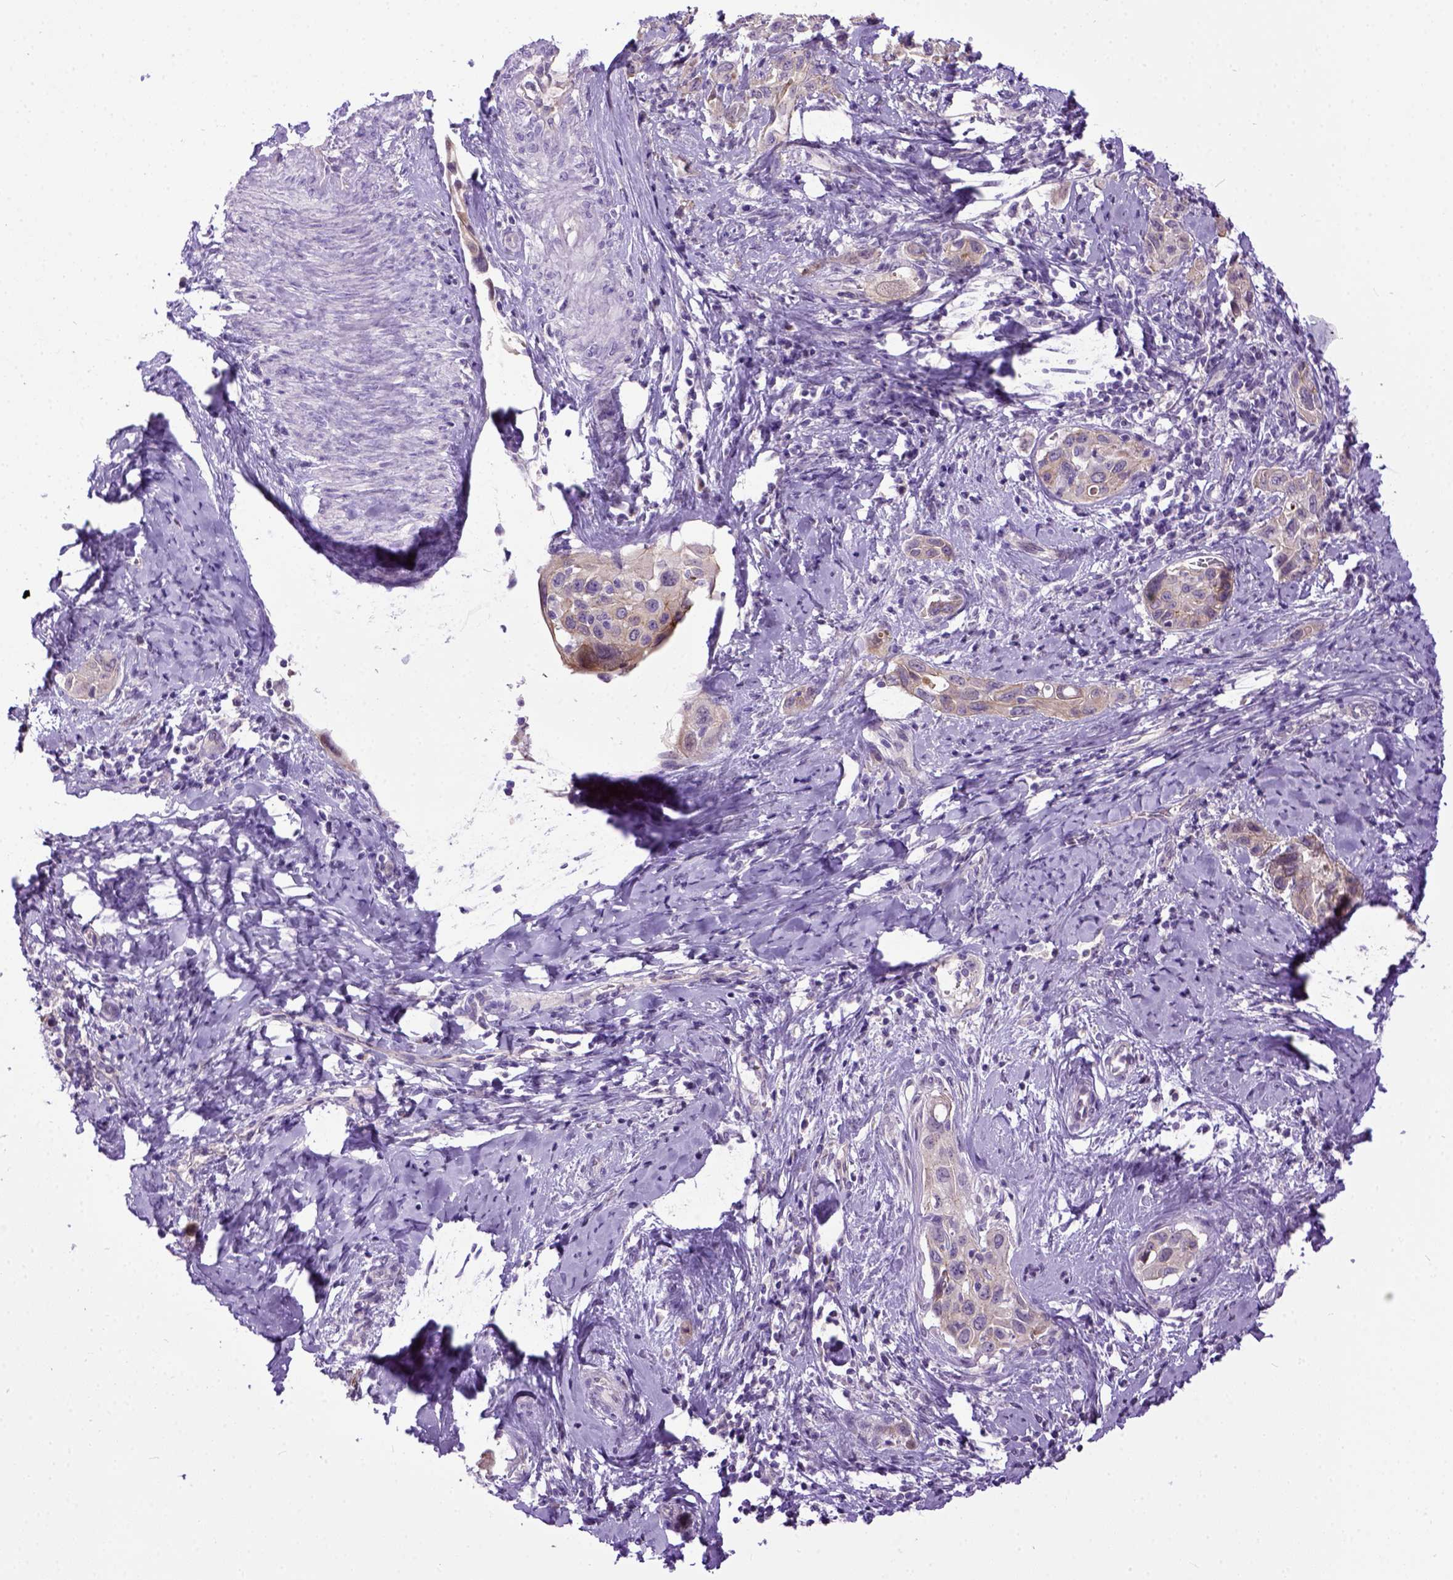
{"staining": {"intensity": "weak", "quantity": ">75%", "location": "cytoplasmic/membranous"}, "tissue": "cervical cancer", "cell_type": "Tumor cells", "image_type": "cancer", "snomed": [{"axis": "morphology", "description": "Squamous cell carcinoma, NOS"}, {"axis": "topography", "description": "Cervix"}], "caption": "An image showing weak cytoplasmic/membranous positivity in approximately >75% of tumor cells in cervical squamous cell carcinoma, as visualized by brown immunohistochemical staining.", "gene": "NEK5", "patient": {"sex": "female", "age": 51}}